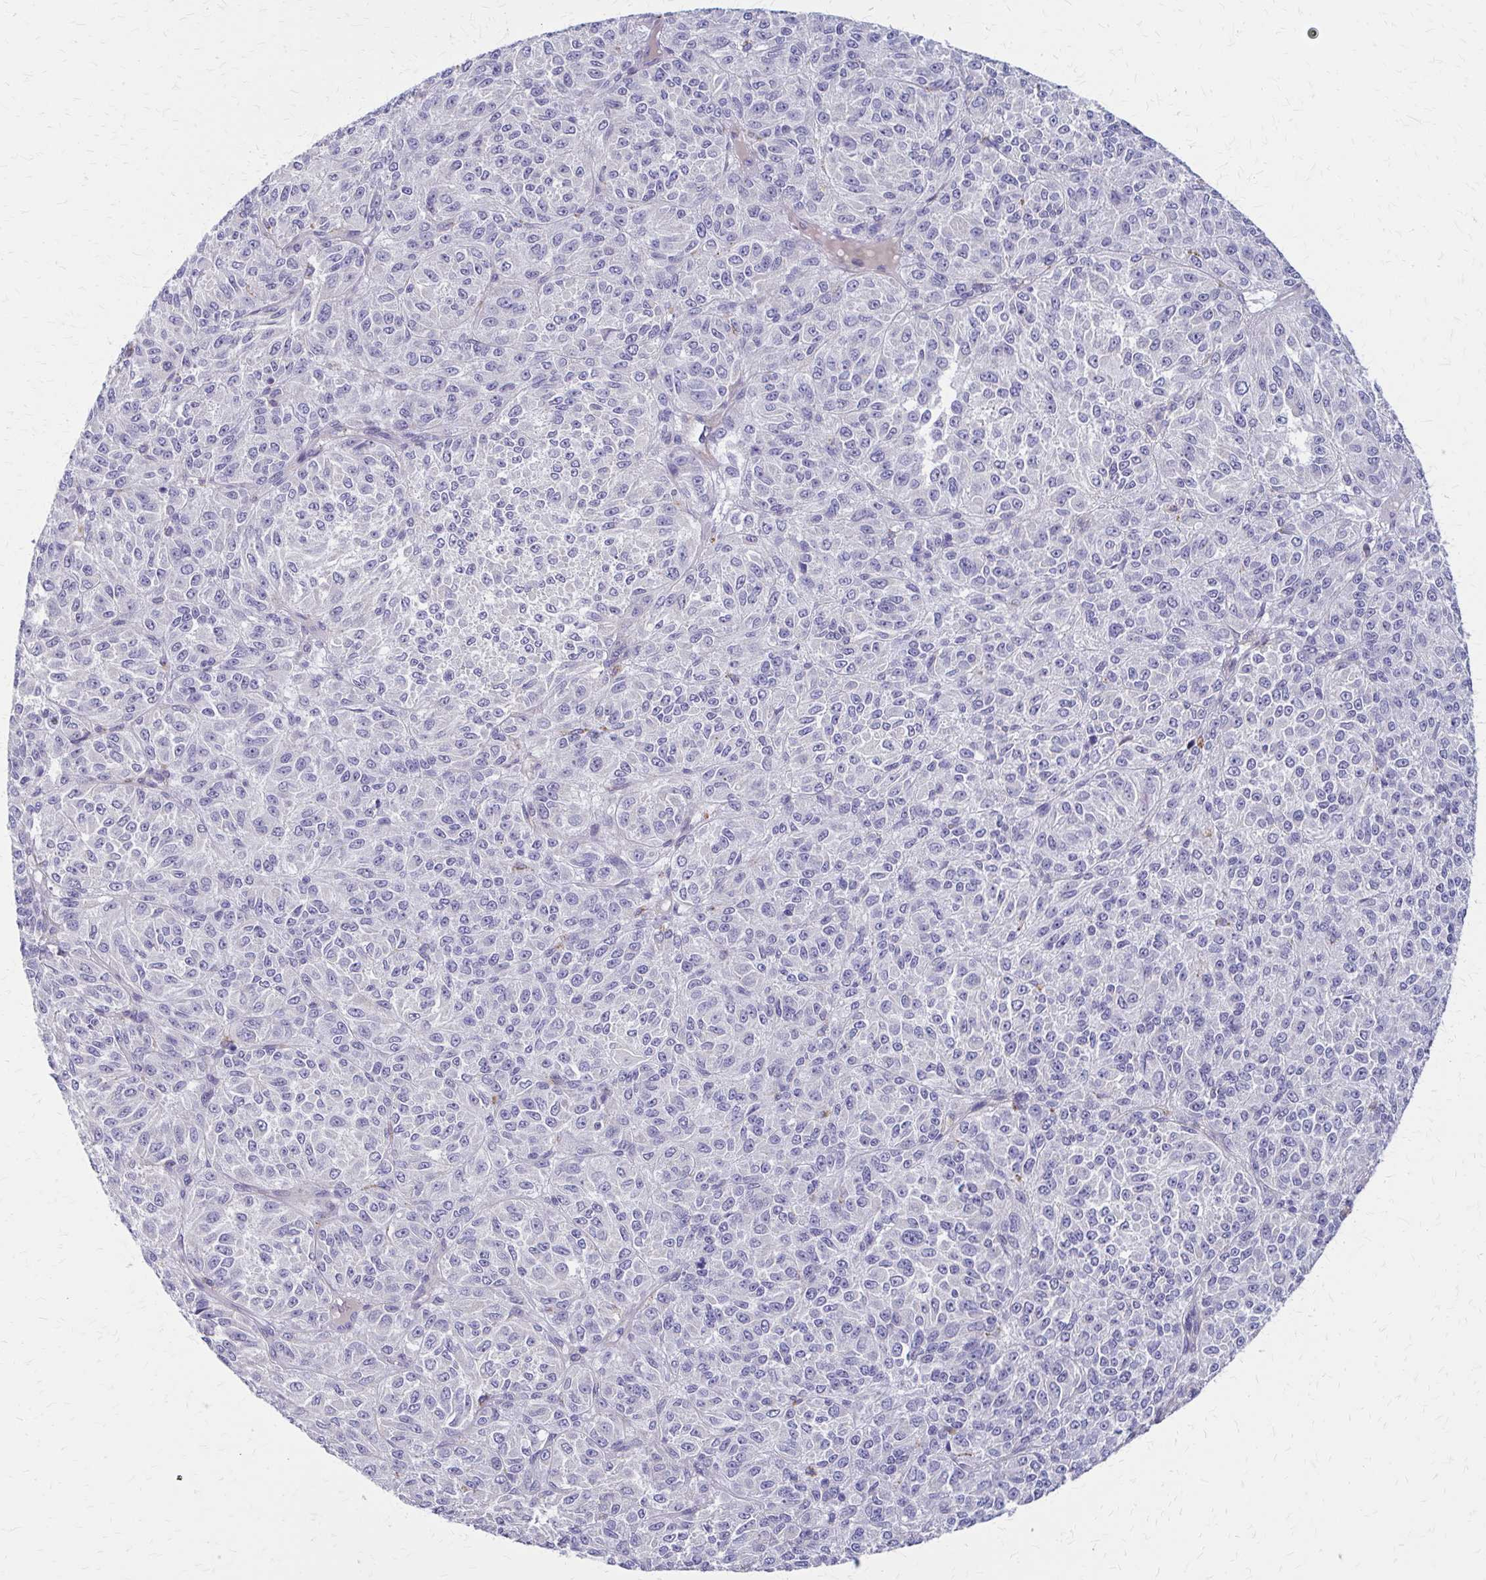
{"staining": {"intensity": "negative", "quantity": "none", "location": "none"}, "tissue": "melanoma", "cell_type": "Tumor cells", "image_type": "cancer", "snomed": [{"axis": "morphology", "description": "Malignant melanoma, Metastatic site"}, {"axis": "topography", "description": "Brain"}], "caption": "This is an immunohistochemistry (IHC) micrograph of malignant melanoma (metastatic site). There is no expression in tumor cells.", "gene": "GLYATL2", "patient": {"sex": "female", "age": 56}}